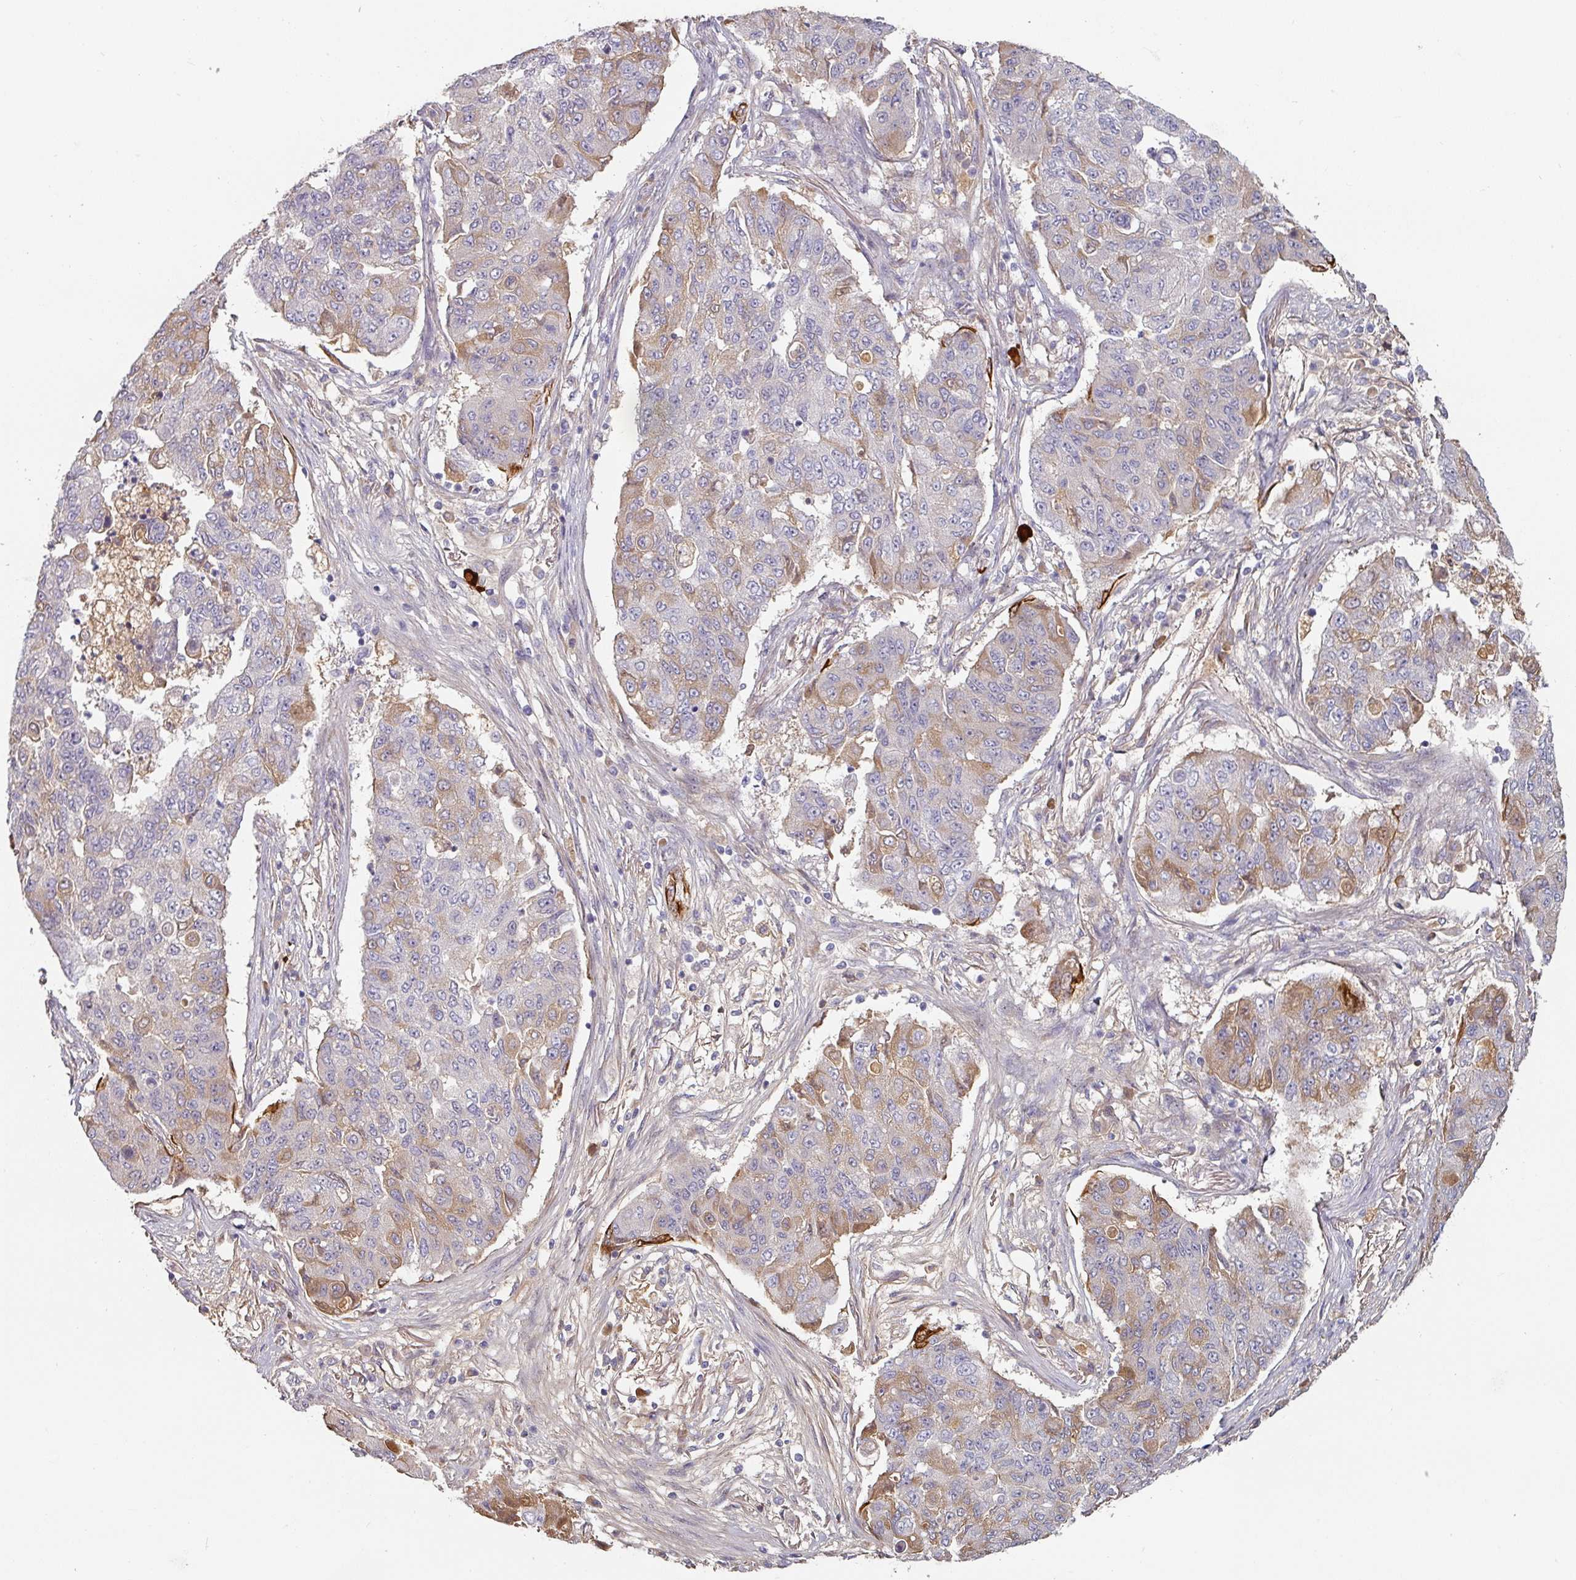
{"staining": {"intensity": "moderate", "quantity": "<25%", "location": "cytoplasmic/membranous"}, "tissue": "lung cancer", "cell_type": "Tumor cells", "image_type": "cancer", "snomed": [{"axis": "morphology", "description": "Squamous cell carcinoma, NOS"}, {"axis": "topography", "description": "Lung"}], "caption": "Lung cancer stained for a protein (brown) displays moderate cytoplasmic/membranous positive positivity in approximately <25% of tumor cells.", "gene": "CEP78", "patient": {"sex": "male", "age": 74}}